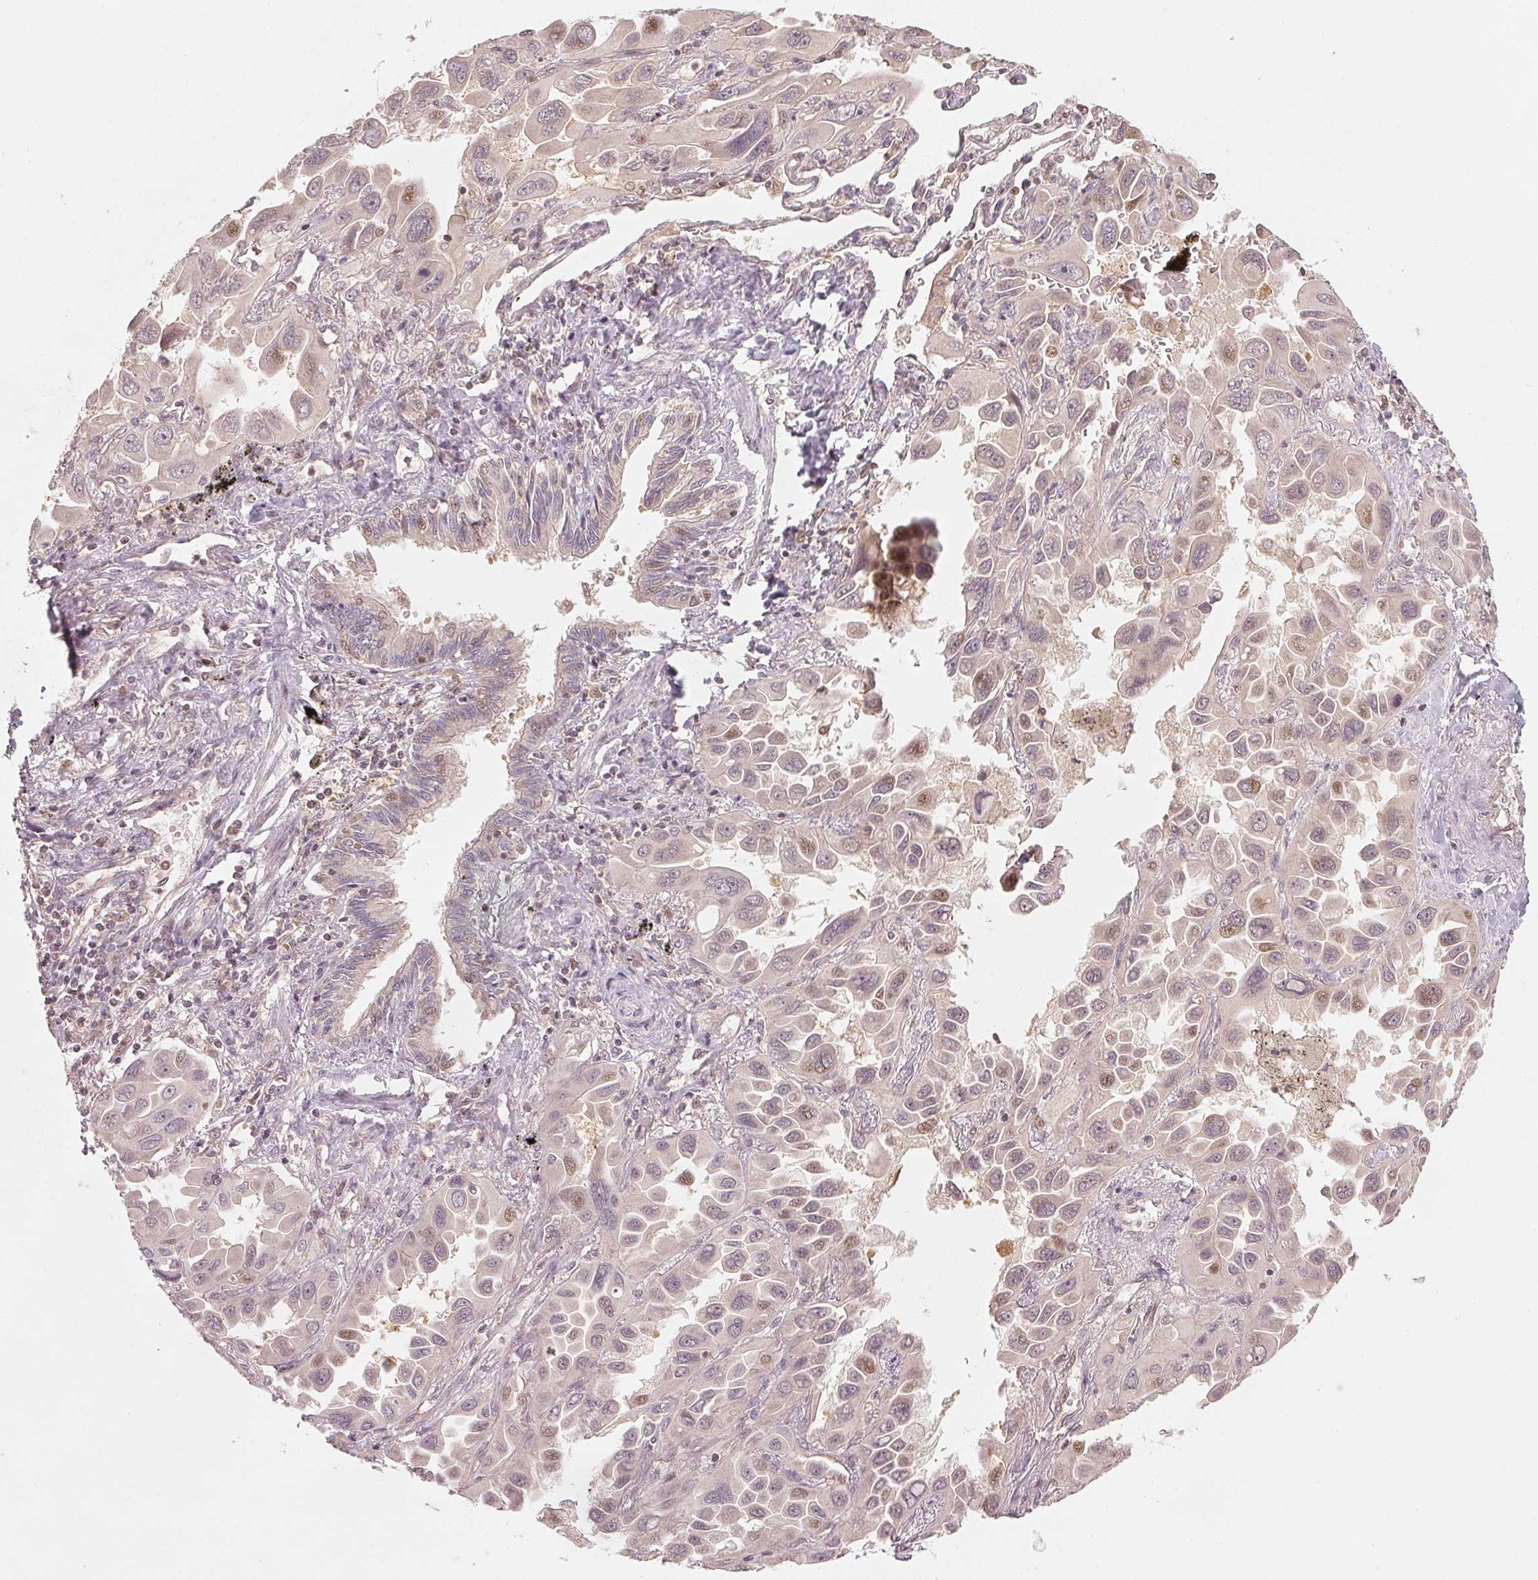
{"staining": {"intensity": "weak", "quantity": "<25%", "location": "nuclear"}, "tissue": "lung cancer", "cell_type": "Tumor cells", "image_type": "cancer", "snomed": [{"axis": "morphology", "description": "Adenocarcinoma, NOS"}, {"axis": "topography", "description": "Lung"}], "caption": "An immunohistochemistry image of lung cancer is shown. There is no staining in tumor cells of lung cancer.", "gene": "UBE2L3", "patient": {"sex": "male", "age": 64}}